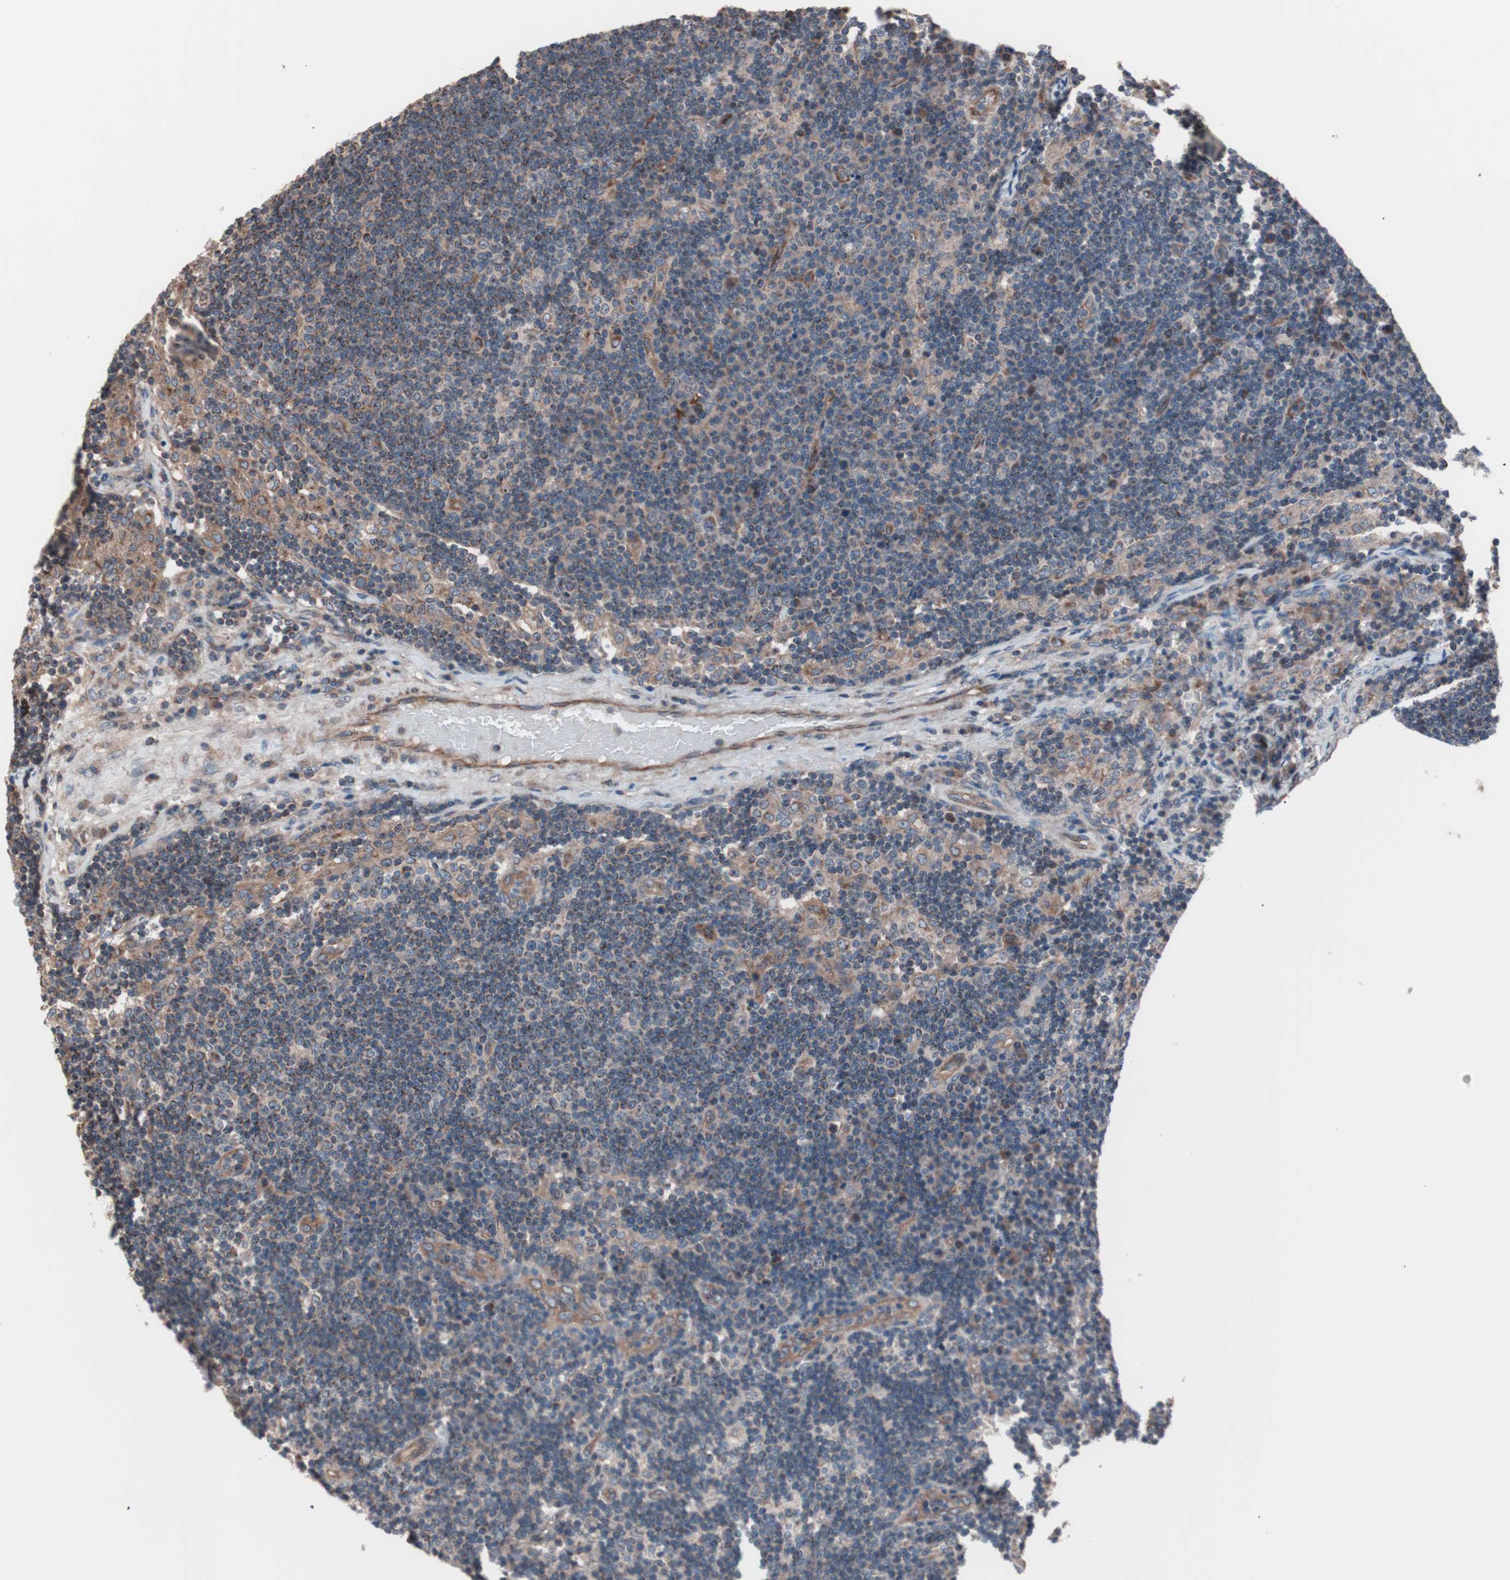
{"staining": {"intensity": "strong", "quantity": ">75%", "location": "cytoplasmic/membranous"}, "tissue": "lymph node", "cell_type": "Germinal center cells", "image_type": "normal", "snomed": [{"axis": "morphology", "description": "Normal tissue, NOS"}, {"axis": "morphology", "description": "Squamous cell carcinoma, metastatic, NOS"}, {"axis": "topography", "description": "Lymph node"}], "caption": "This photomicrograph reveals immunohistochemistry staining of normal human lymph node, with high strong cytoplasmic/membranous positivity in about >75% of germinal center cells.", "gene": "CTTNBP2NL", "patient": {"sex": "female", "age": 53}}